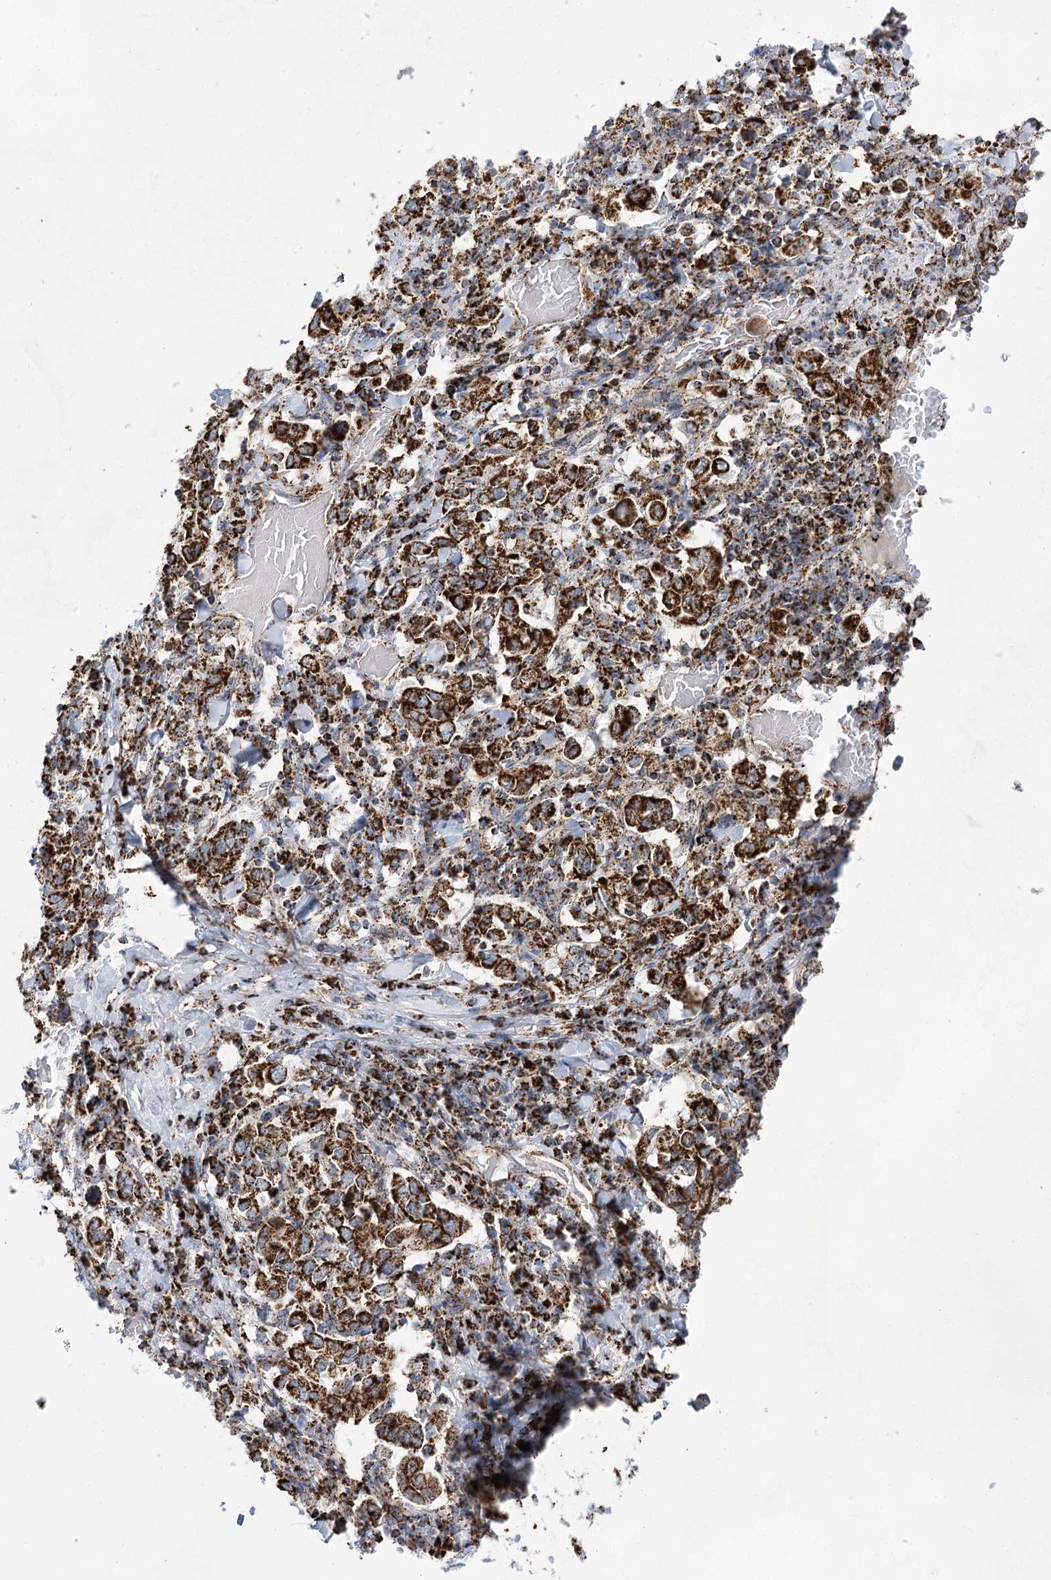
{"staining": {"intensity": "strong", "quantity": ">75%", "location": "cytoplasmic/membranous"}, "tissue": "stomach cancer", "cell_type": "Tumor cells", "image_type": "cancer", "snomed": [{"axis": "morphology", "description": "Adenocarcinoma, NOS"}, {"axis": "topography", "description": "Stomach, upper"}], "caption": "Protein analysis of stomach cancer (adenocarcinoma) tissue reveals strong cytoplasmic/membranous staining in approximately >75% of tumor cells.", "gene": "NADK2", "patient": {"sex": "male", "age": 62}}